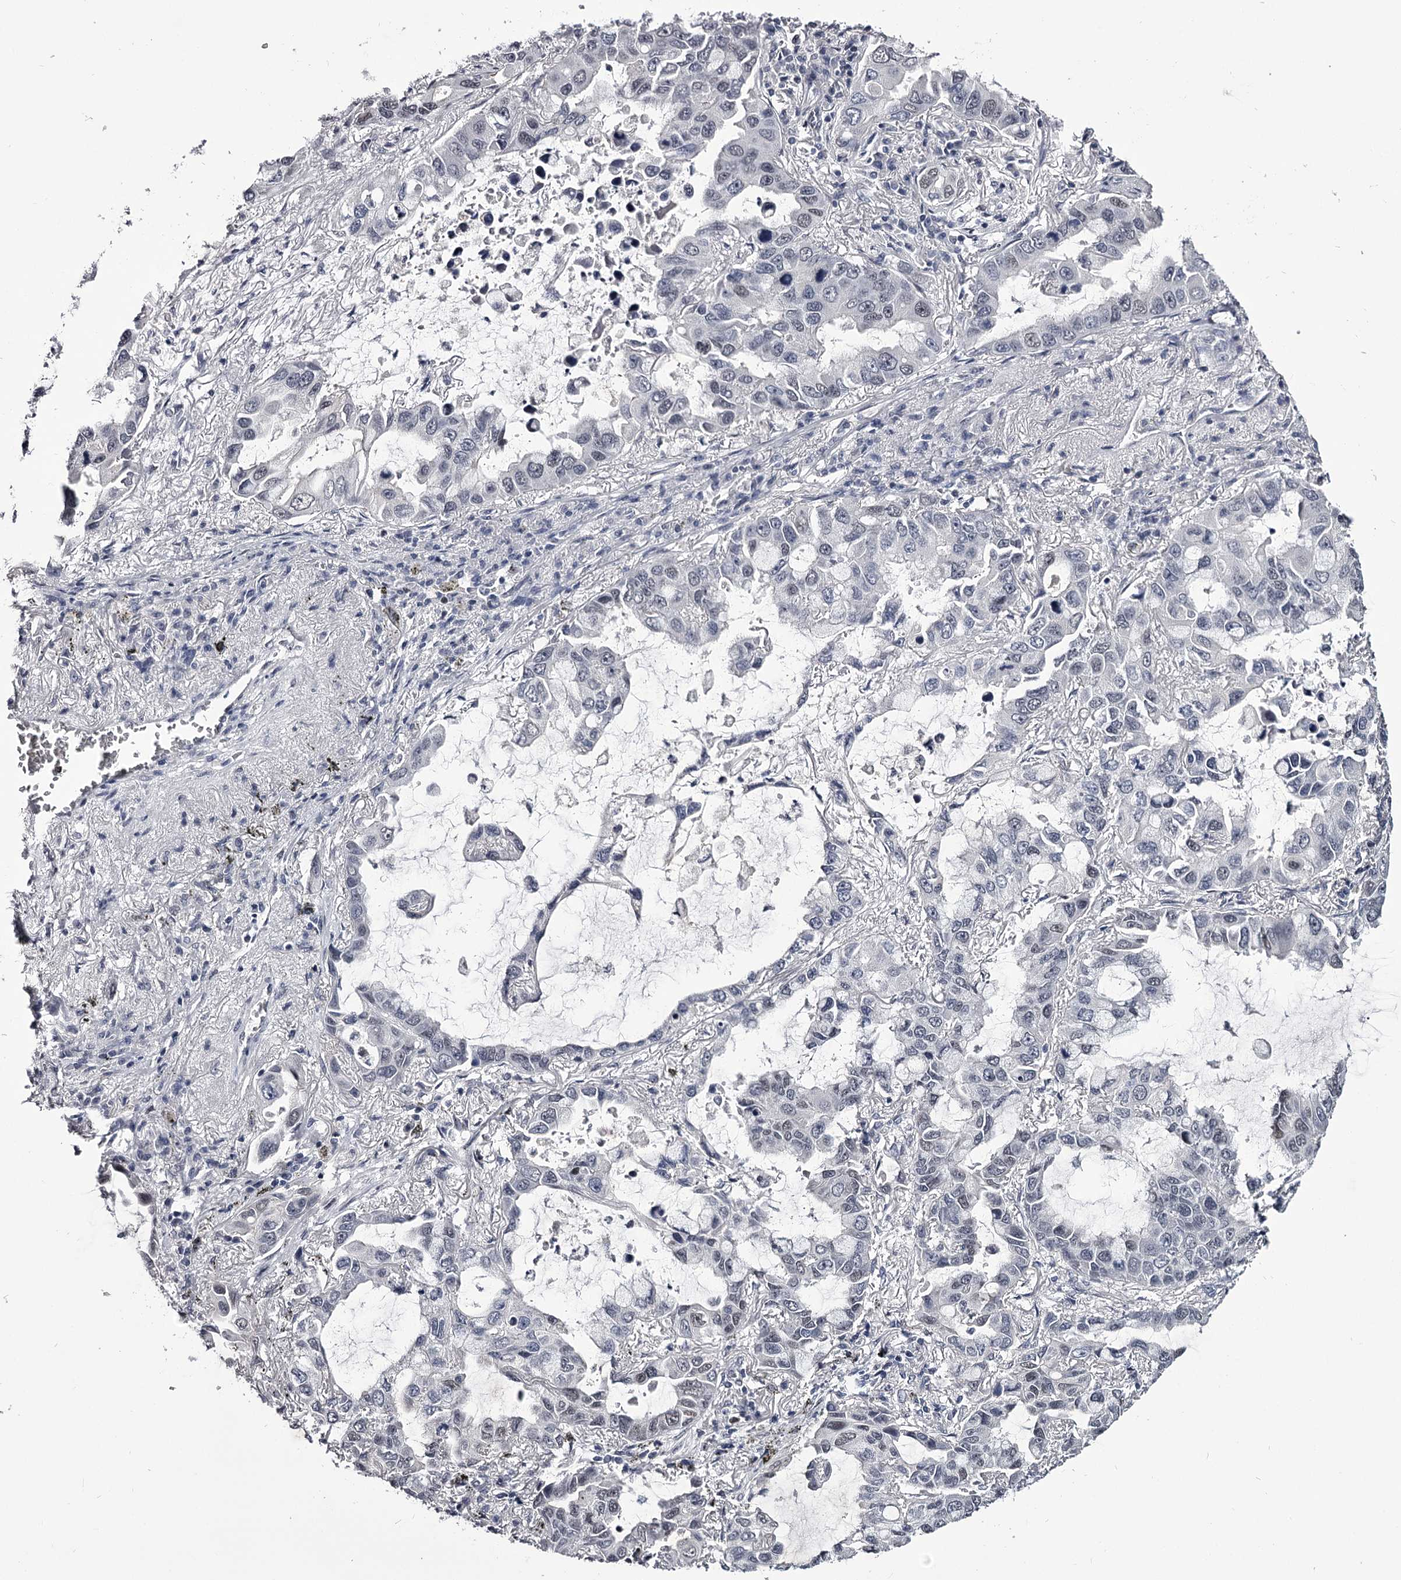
{"staining": {"intensity": "negative", "quantity": "none", "location": "none"}, "tissue": "lung cancer", "cell_type": "Tumor cells", "image_type": "cancer", "snomed": [{"axis": "morphology", "description": "Adenocarcinoma, NOS"}, {"axis": "topography", "description": "Lung"}], "caption": "The photomicrograph exhibits no staining of tumor cells in lung cancer (adenocarcinoma).", "gene": "OVOL2", "patient": {"sex": "male", "age": 64}}